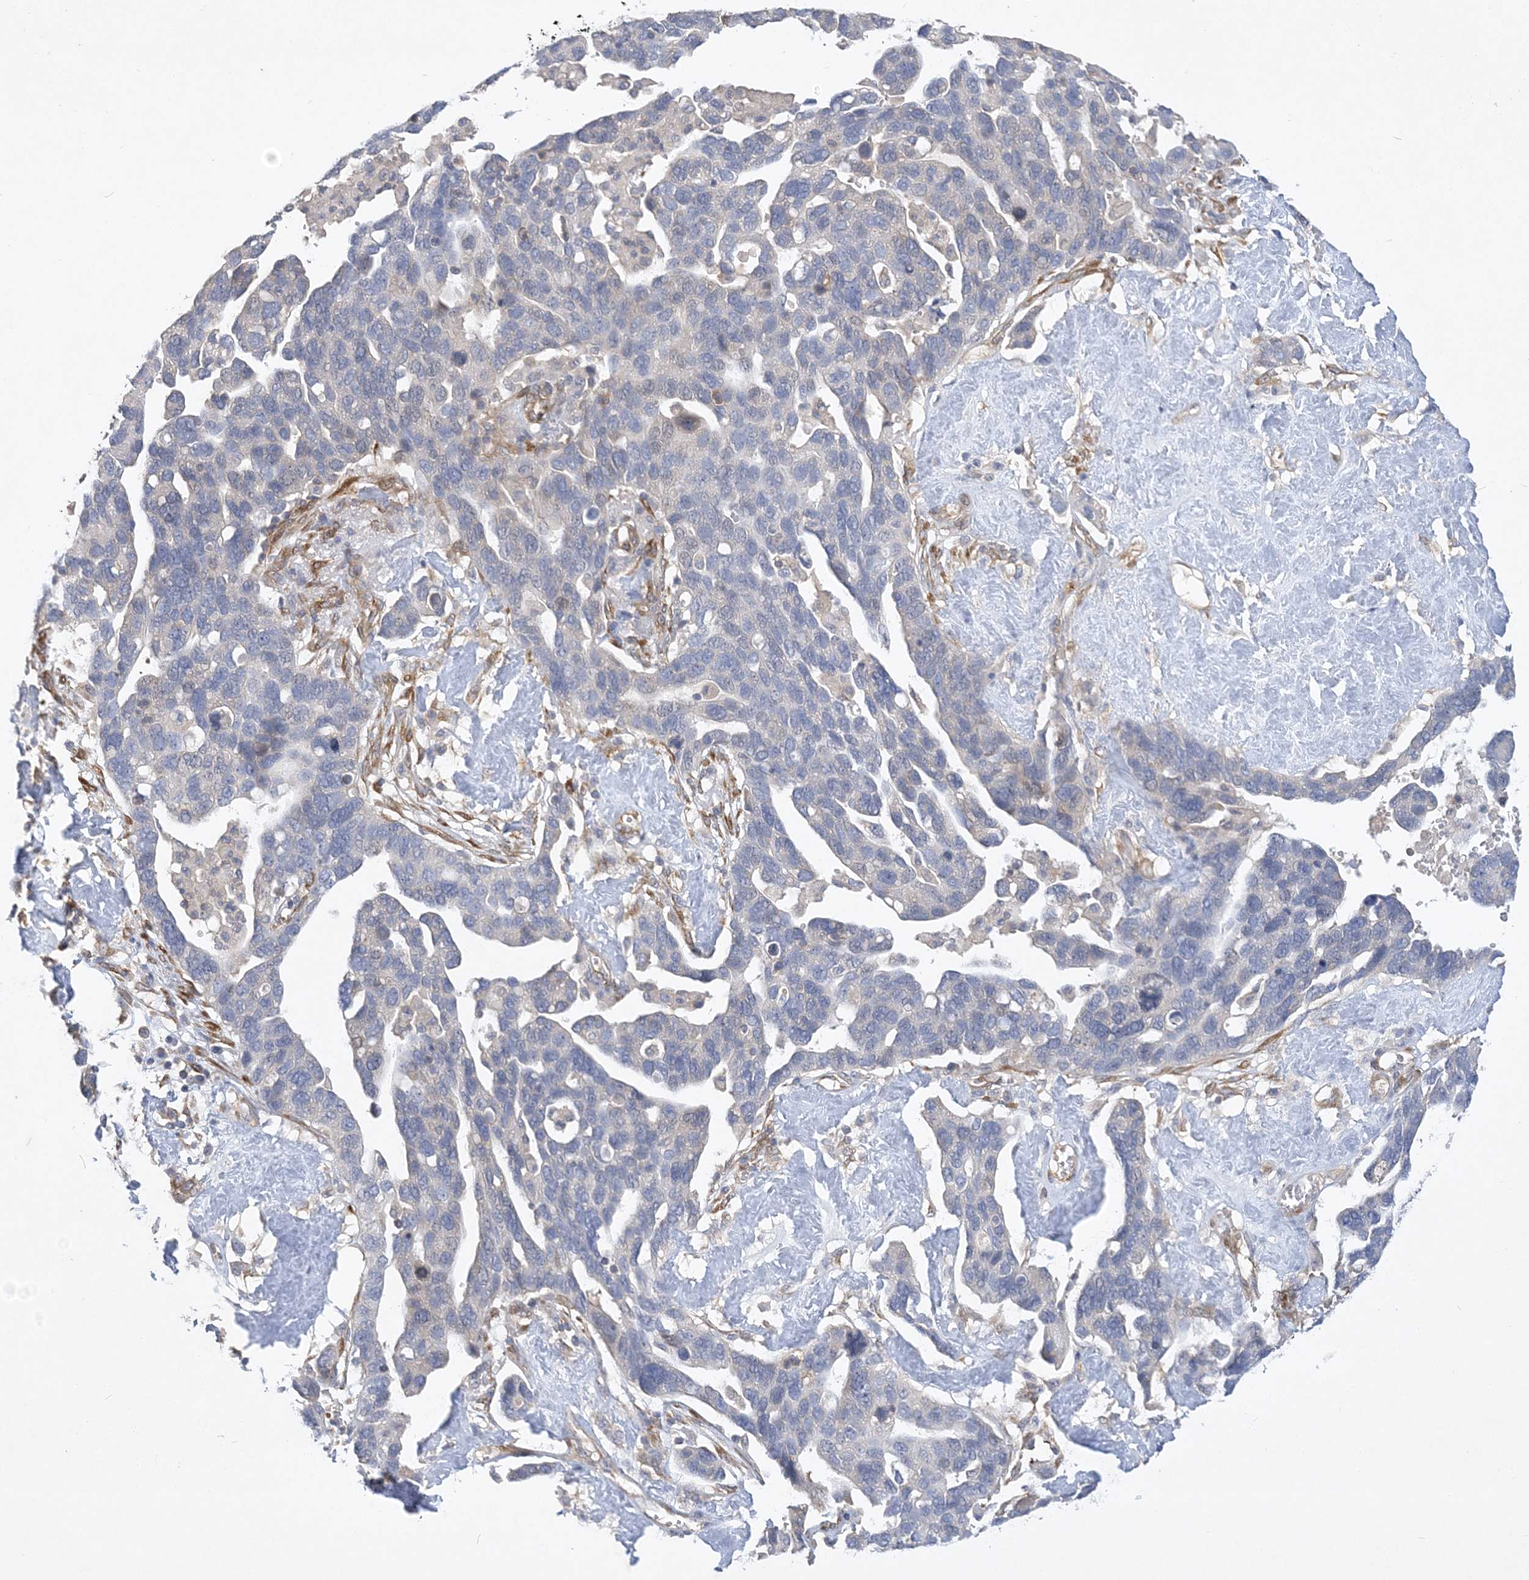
{"staining": {"intensity": "negative", "quantity": "none", "location": "none"}, "tissue": "ovarian cancer", "cell_type": "Tumor cells", "image_type": "cancer", "snomed": [{"axis": "morphology", "description": "Cystadenocarcinoma, serous, NOS"}, {"axis": "topography", "description": "Ovary"}], "caption": "Protein analysis of ovarian cancer (serous cystadenocarcinoma) shows no significant expression in tumor cells. (Brightfield microscopy of DAB immunohistochemistry (IHC) at high magnification).", "gene": "MAP4K5", "patient": {"sex": "female", "age": 54}}